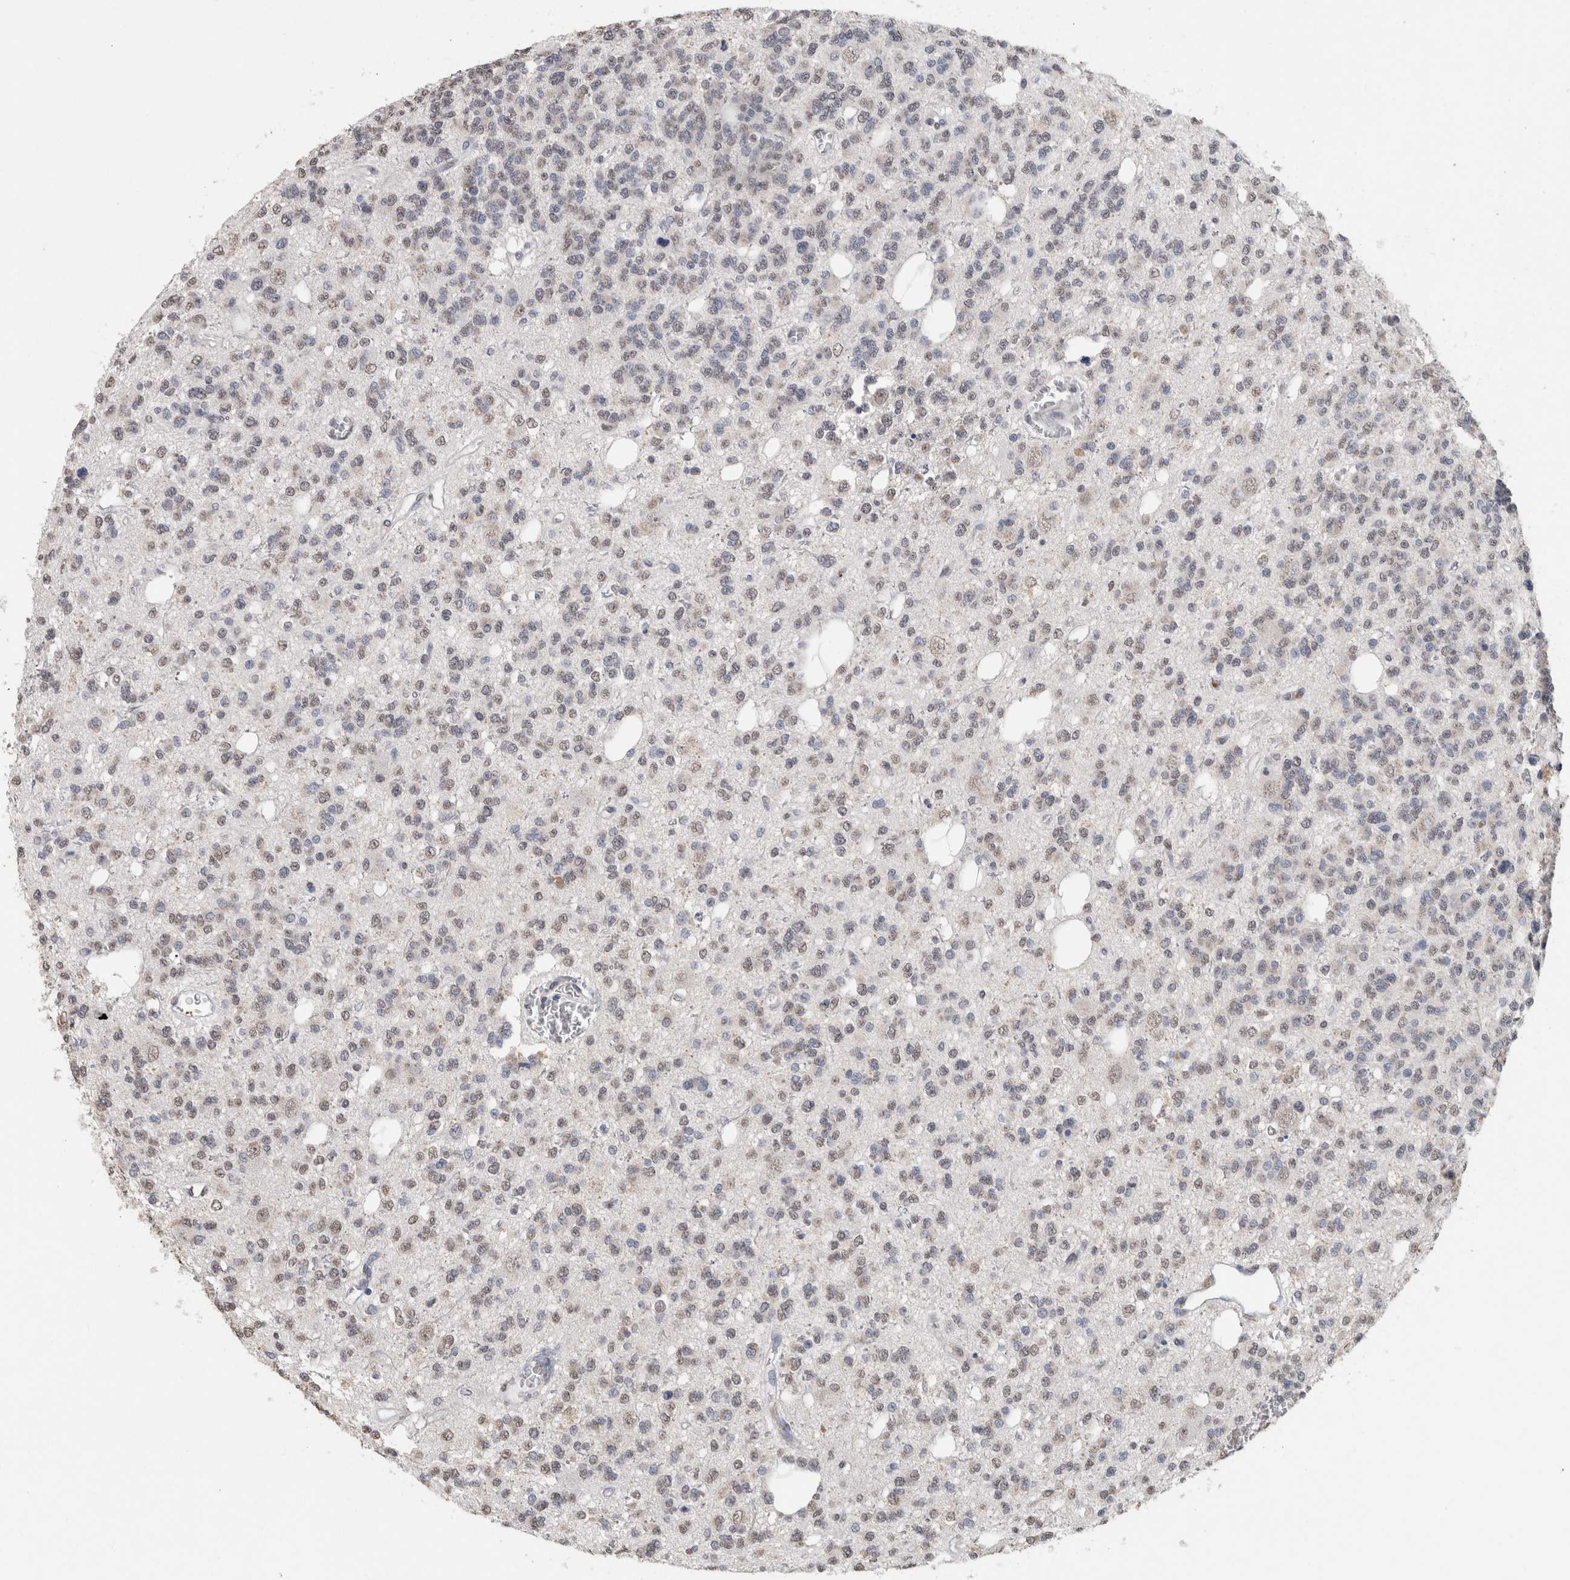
{"staining": {"intensity": "weak", "quantity": "<25%", "location": "nuclear"}, "tissue": "glioma", "cell_type": "Tumor cells", "image_type": "cancer", "snomed": [{"axis": "morphology", "description": "Glioma, malignant, Low grade"}, {"axis": "topography", "description": "Brain"}], "caption": "A micrograph of glioma stained for a protein exhibits no brown staining in tumor cells.", "gene": "LTBP1", "patient": {"sex": "male", "age": 38}}